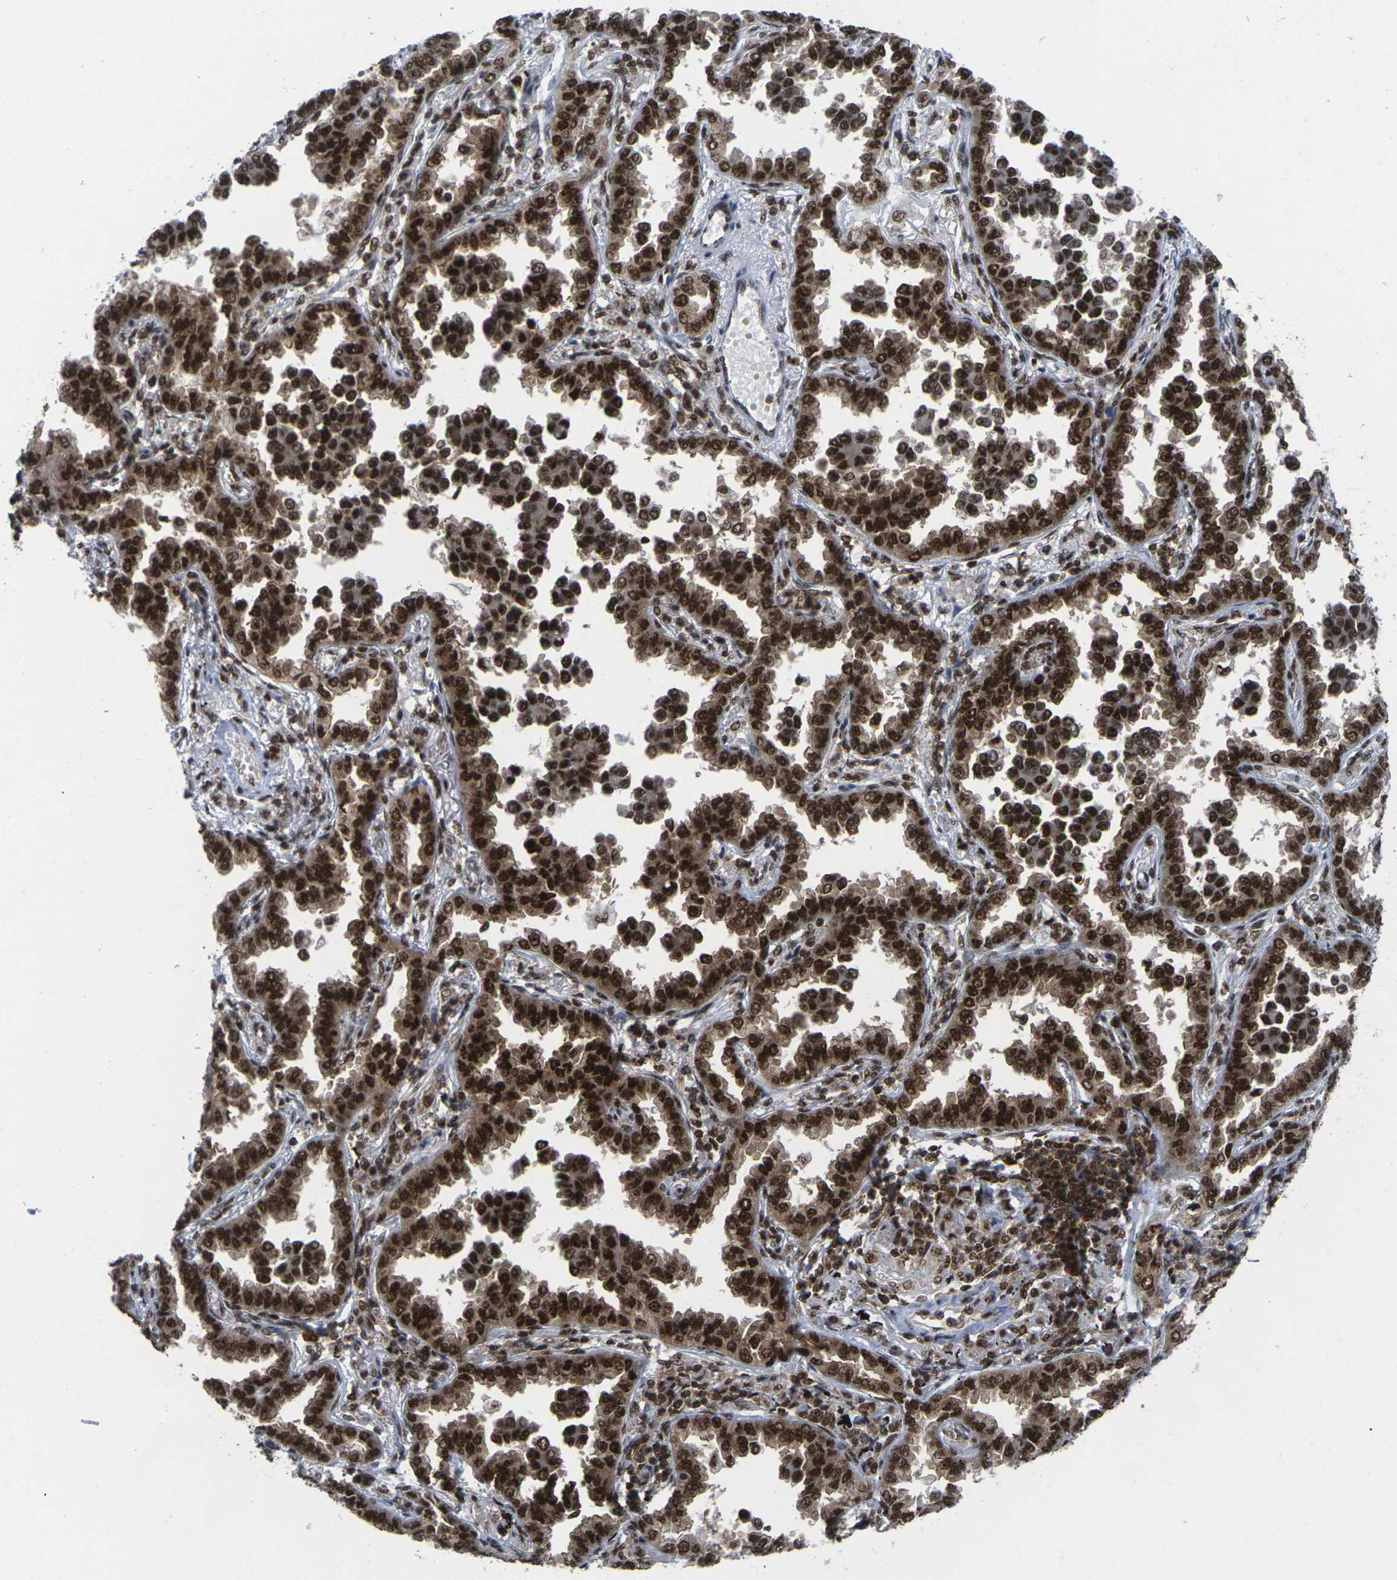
{"staining": {"intensity": "strong", "quantity": ">75%", "location": "cytoplasmic/membranous,nuclear"}, "tissue": "lung cancer", "cell_type": "Tumor cells", "image_type": "cancer", "snomed": [{"axis": "morphology", "description": "Normal tissue, NOS"}, {"axis": "morphology", "description": "Adenocarcinoma, NOS"}, {"axis": "topography", "description": "Lung"}], "caption": "Strong cytoplasmic/membranous and nuclear expression for a protein is identified in approximately >75% of tumor cells of adenocarcinoma (lung) using immunohistochemistry.", "gene": "MAGOH", "patient": {"sex": "male", "age": 59}}